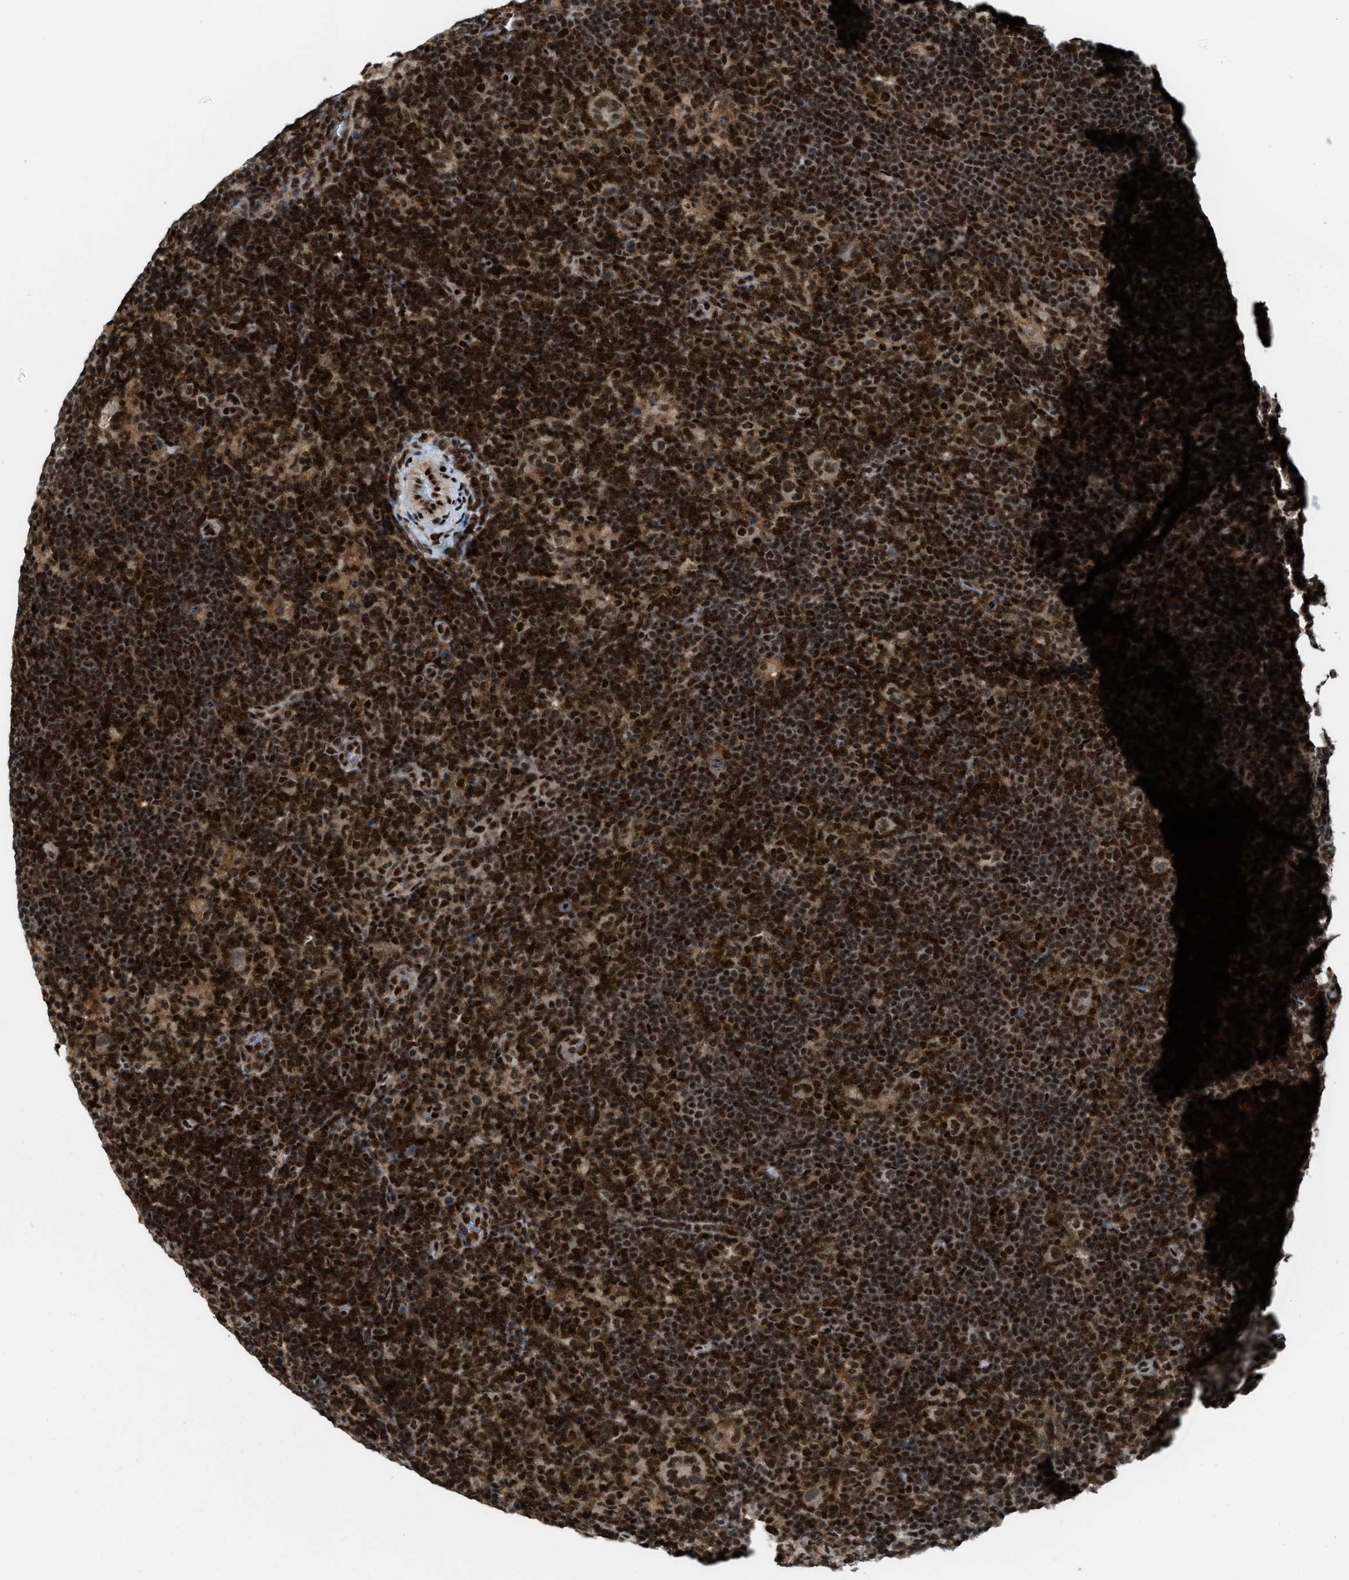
{"staining": {"intensity": "moderate", "quantity": ">75%", "location": "nuclear"}, "tissue": "lymphoma", "cell_type": "Tumor cells", "image_type": "cancer", "snomed": [{"axis": "morphology", "description": "Hodgkin's disease, NOS"}, {"axis": "topography", "description": "Lymph node"}], "caption": "Protein expression analysis of human Hodgkin's disease reveals moderate nuclear staining in about >75% of tumor cells.", "gene": "NUMA1", "patient": {"sex": "female", "age": 57}}